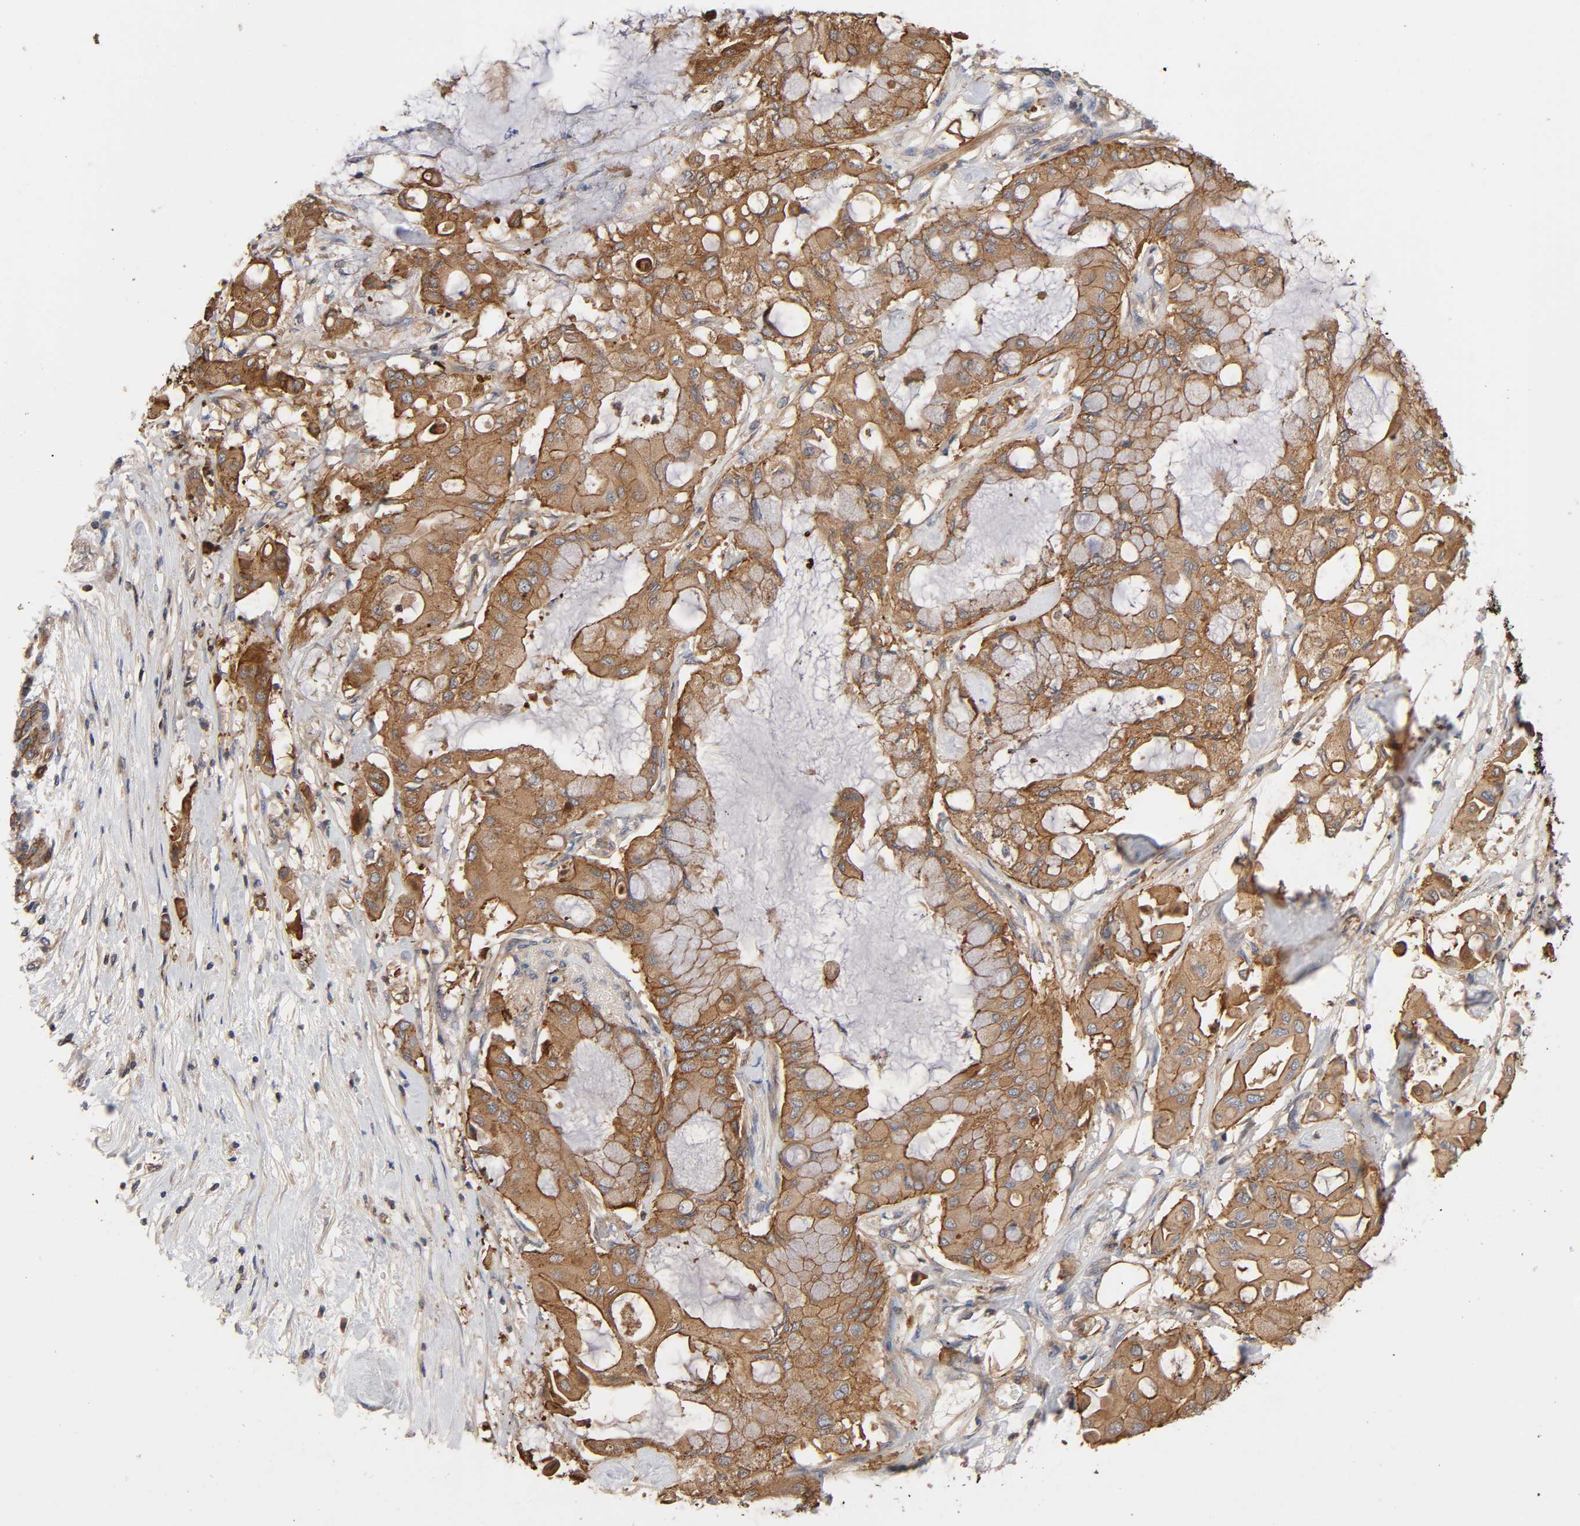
{"staining": {"intensity": "moderate", "quantity": "25%-75%", "location": "cytoplasmic/membranous"}, "tissue": "pancreatic cancer", "cell_type": "Tumor cells", "image_type": "cancer", "snomed": [{"axis": "morphology", "description": "Adenocarcinoma, NOS"}, {"axis": "topography", "description": "Pancreas"}], "caption": "Protein expression analysis of pancreatic cancer (adenocarcinoma) reveals moderate cytoplasmic/membranous positivity in approximately 25%-75% of tumor cells.", "gene": "LAMTOR2", "patient": {"sex": "male", "age": 79}}